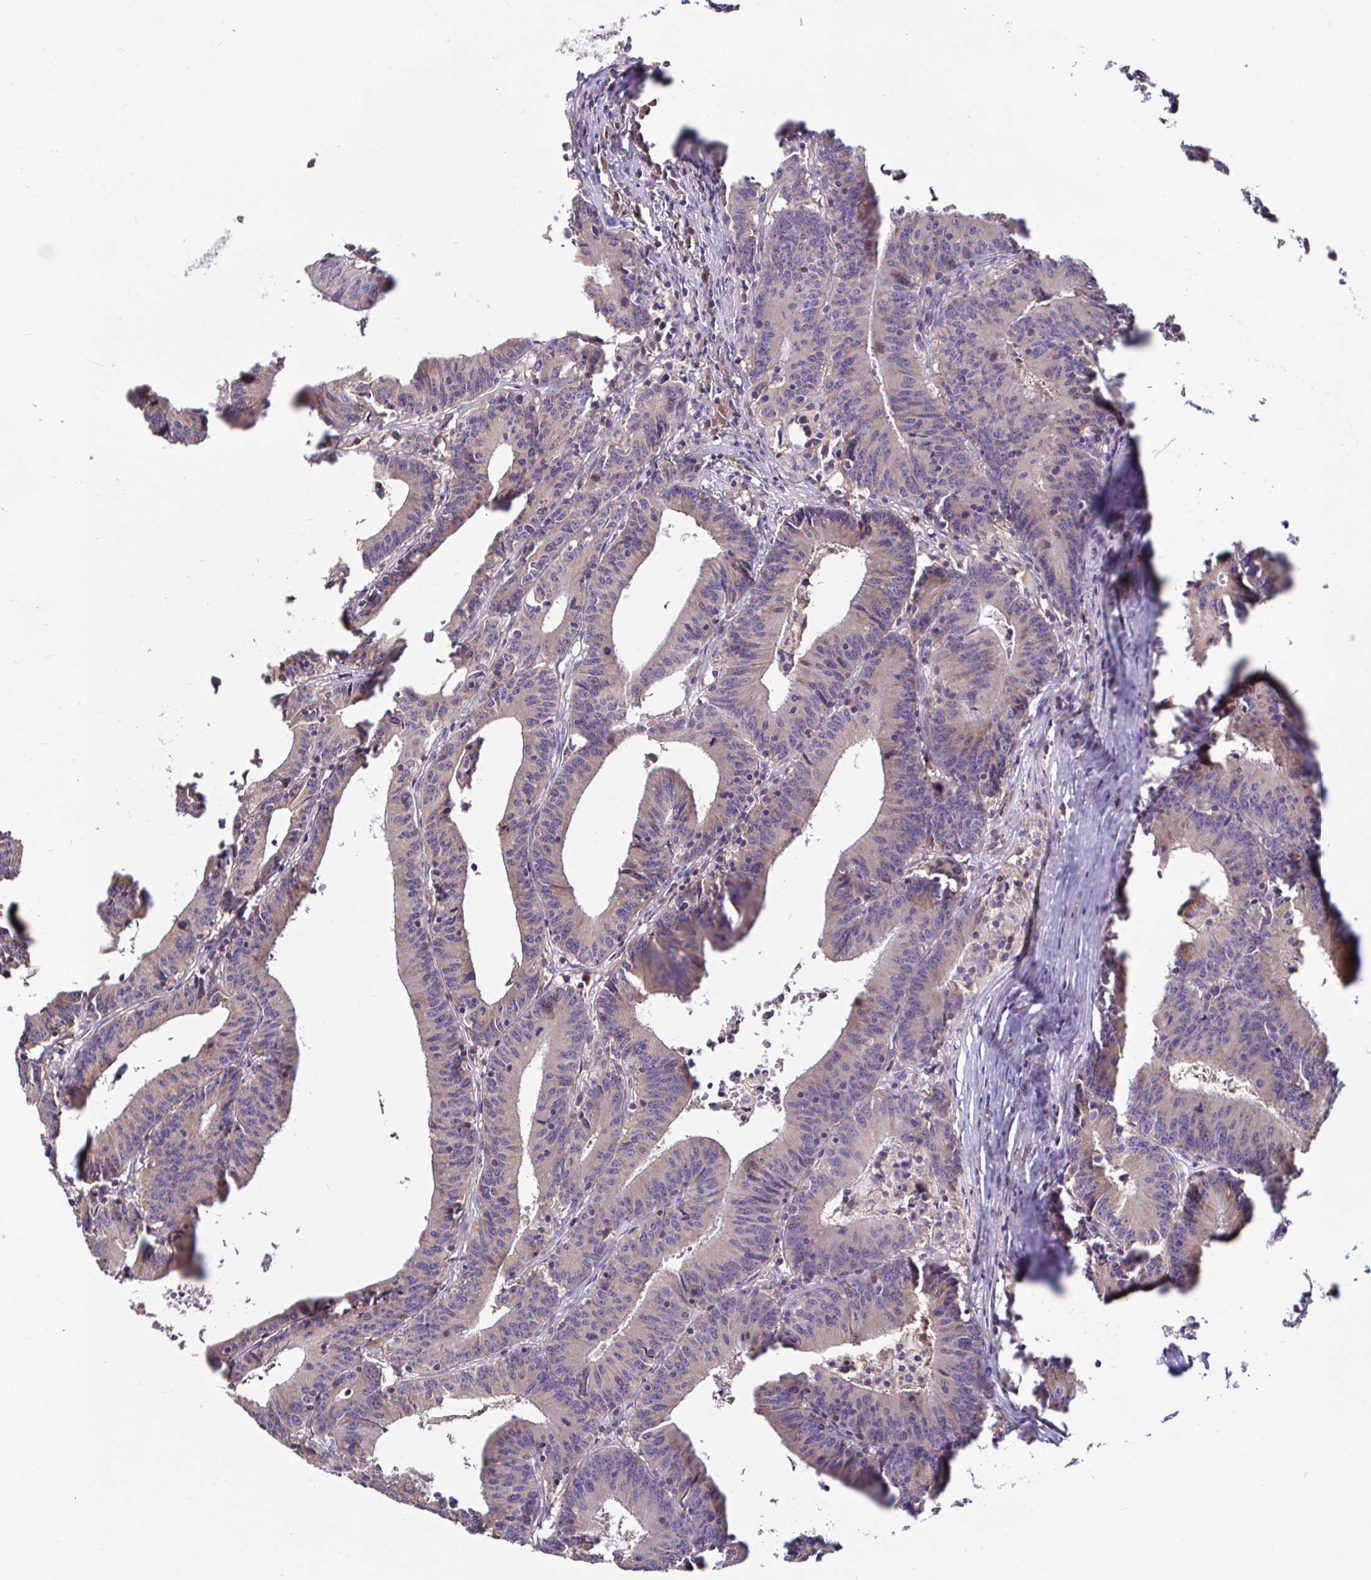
{"staining": {"intensity": "weak", "quantity": "<25%", "location": "cytoplasmic/membranous"}, "tissue": "colorectal cancer", "cell_type": "Tumor cells", "image_type": "cancer", "snomed": [{"axis": "morphology", "description": "Adenocarcinoma, NOS"}, {"axis": "topography", "description": "Colon"}], "caption": "Tumor cells are negative for brown protein staining in colorectal cancer (adenocarcinoma). (Brightfield microscopy of DAB (3,3'-diaminobenzidine) immunohistochemistry at high magnification).", "gene": "LARP1", "patient": {"sex": "female", "age": 78}}